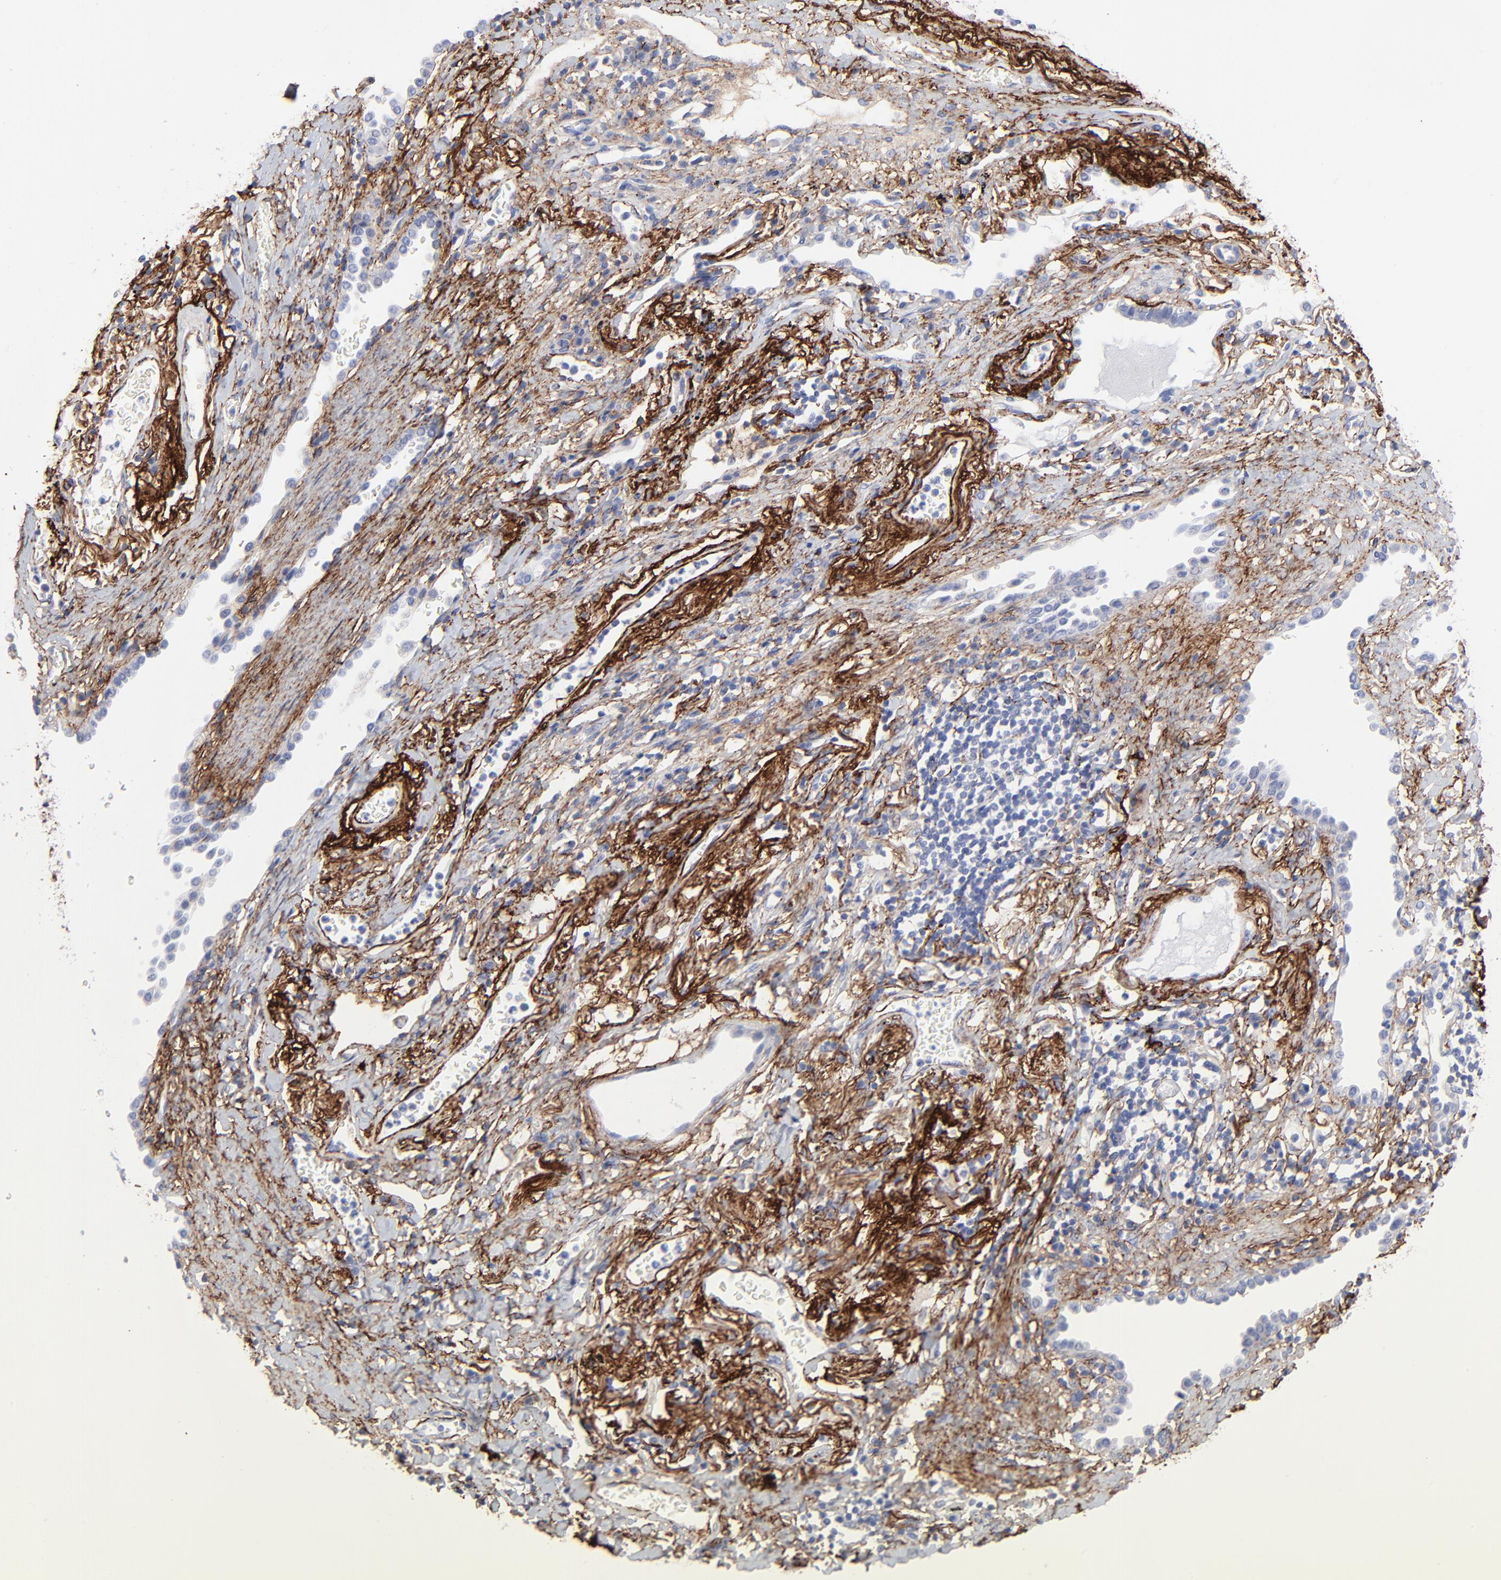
{"staining": {"intensity": "negative", "quantity": "none", "location": "none"}, "tissue": "lung cancer", "cell_type": "Tumor cells", "image_type": "cancer", "snomed": [{"axis": "morphology", "description": "Adenocarcinoma, NOS"}, {"axis": "topography", "description": "Lung"}], "caption": "The photomicrograph shows no staining of tumor cells in lung adenocarcinoma.", "gene": "FBLN2", "patient": {"sex": "female", "age": 64}}